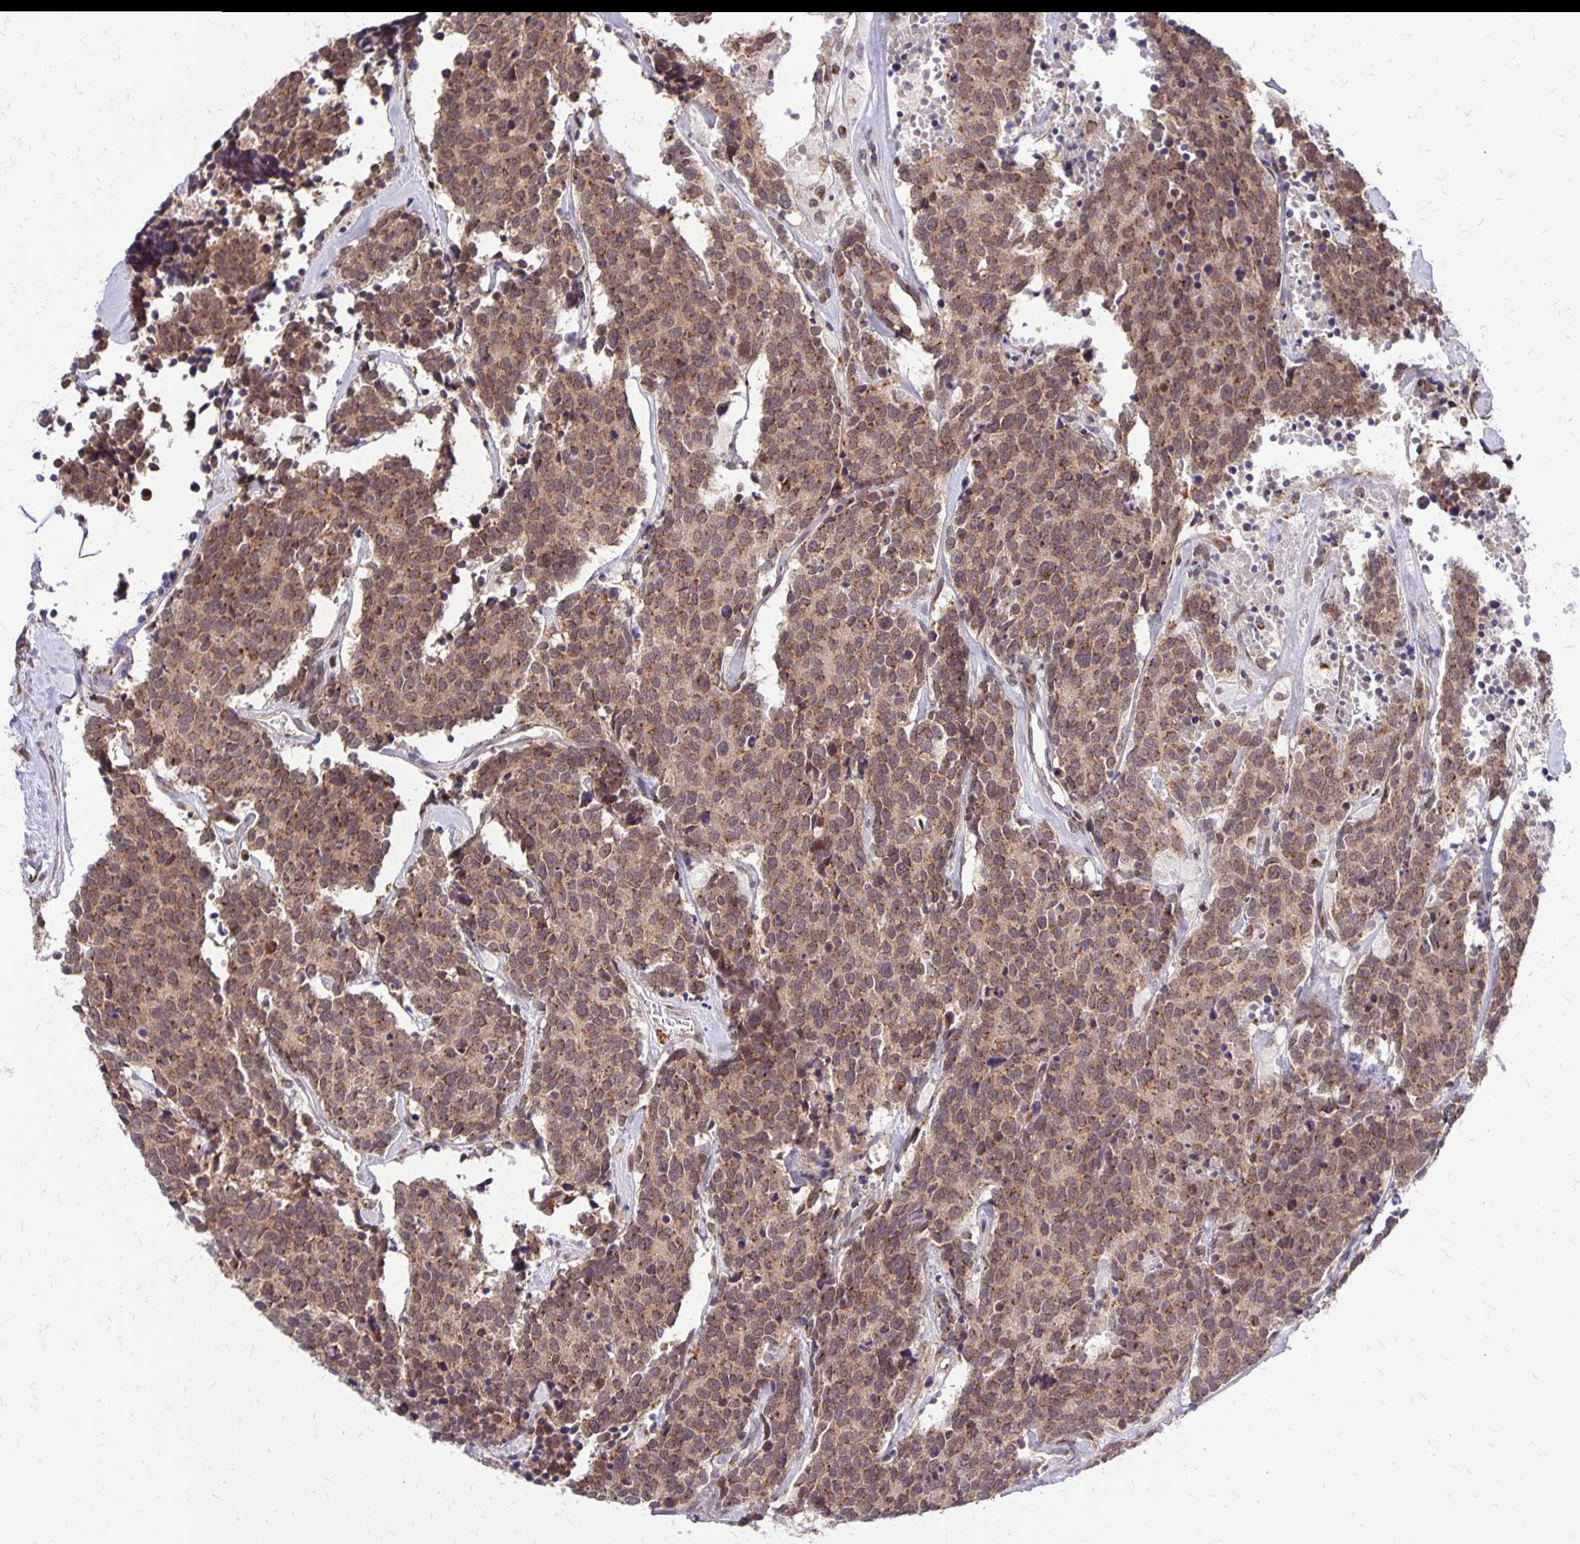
{"staining": {"intensity": "moderate", "quantity": ">75%", "location": "cytoplasmic/membranous"}, "tissue": "carcinoid", "cell_type": "Tumor cells", "image_type": "cancer", "snomed": [{"axis": "morphology", "description": "Carcinoid, malignant, NOS"}, {"axis": "topography", "description": "Skin"}], "caption": "A medium amount of moderate cytoplasmic/membranous positivity is seen in approximately >75% of tumor cells in carcinoid tissue.", "gene": "GOLGA5", "patient": {"sex": "female", "age": 79}}